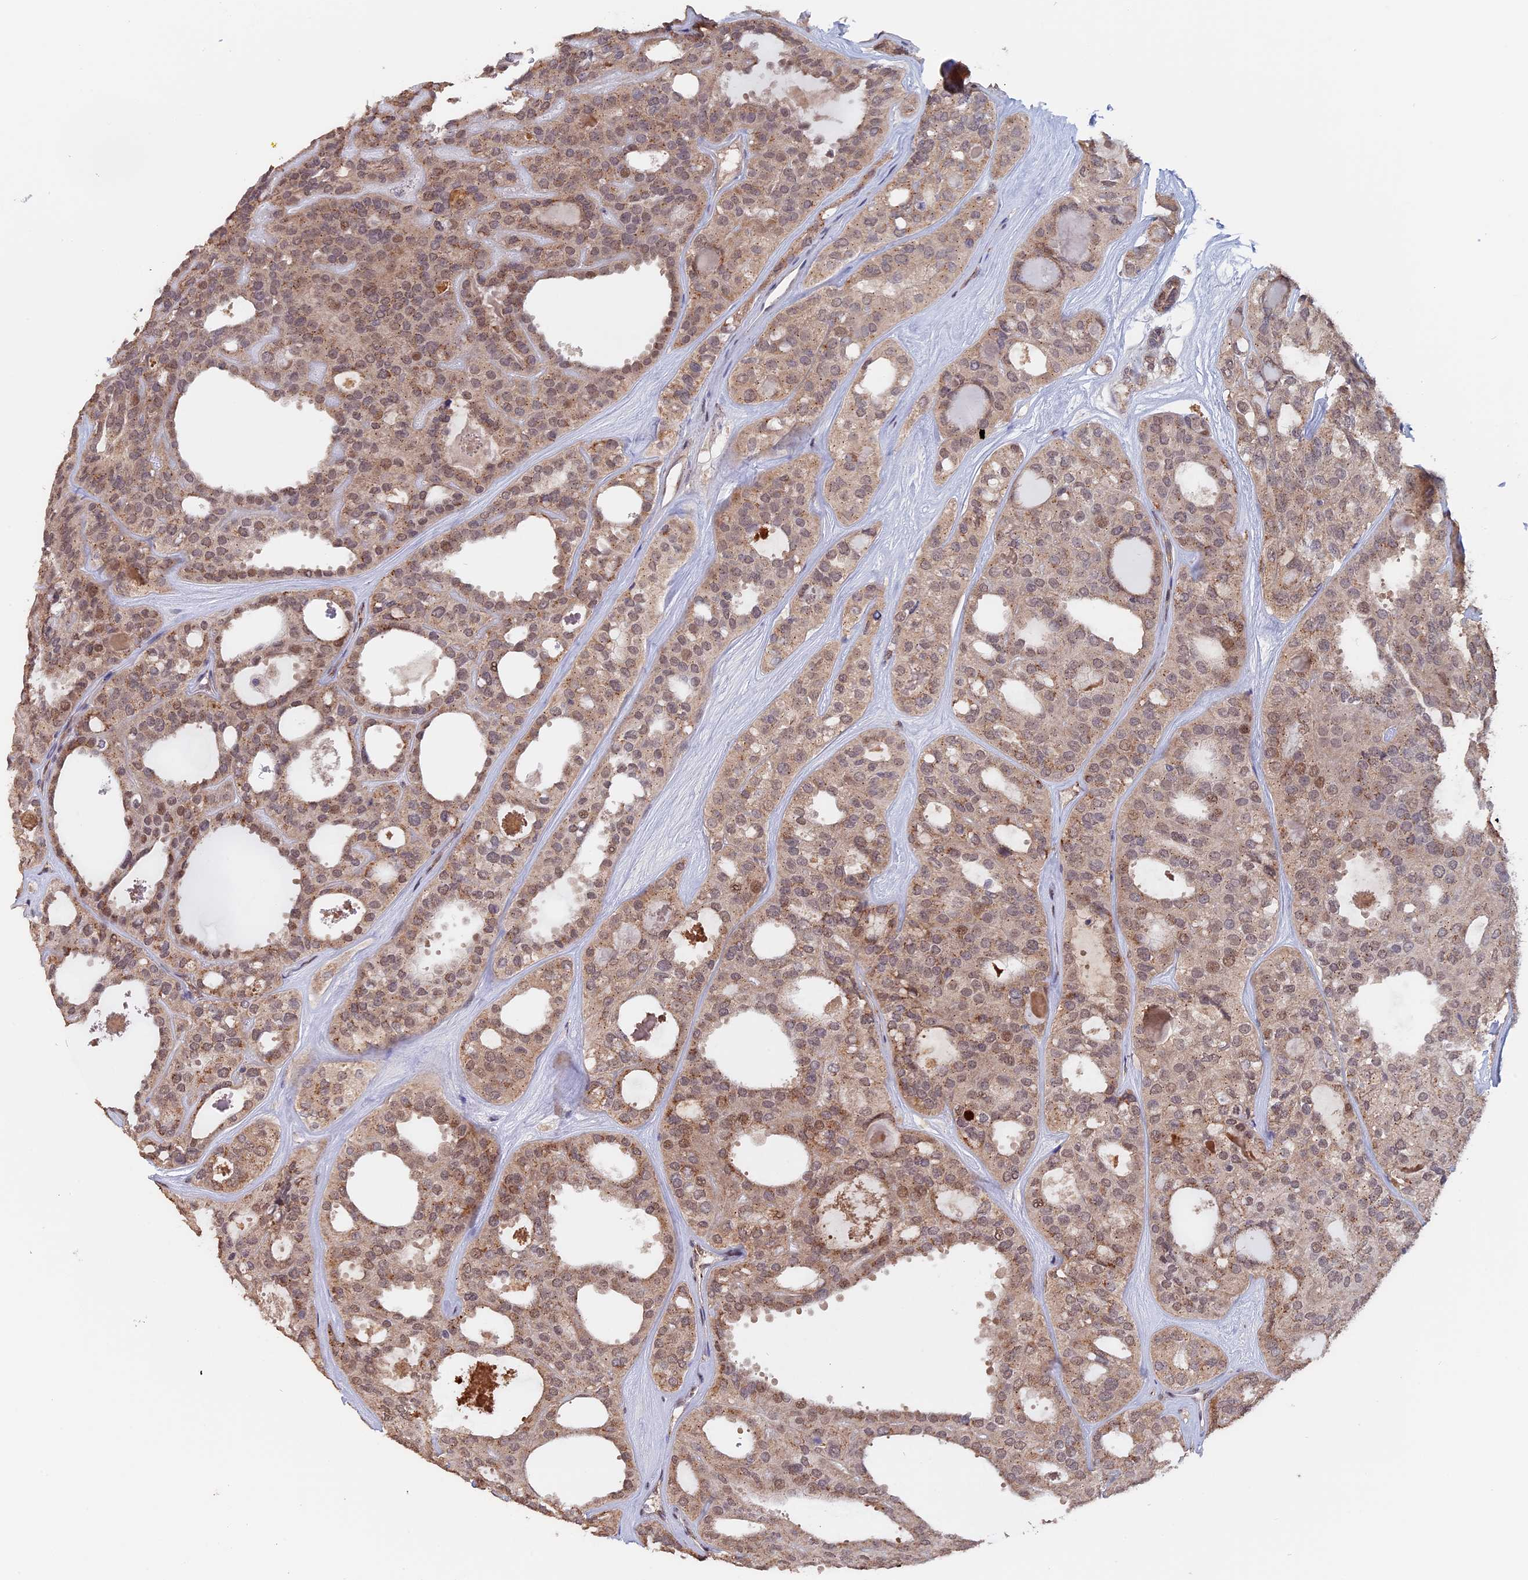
{"staining": {"intensity": "moderate", "quantity": ">75%", "location": "cytoplasmic/membranous,nuclear"}, "tissue": "thyroid cancer", "cell_type": "Tumor cells", "image_type": "cancer", "snomed": [{"axis": "morphology", "description": "Follicular adenoma carcinoma, NOS"}, {"axis": "topography", "description": "Thyroid gland"}], "caption": "This is a photomicrograph of immunohistochemistry (IHC) staining of thyroid cancer, which shows moderate staining in the cytoplasmic/membranous and nuclear of tumor cells.", "gene": "PIGQ", "patient": {"sex": "male", "age": 75}}